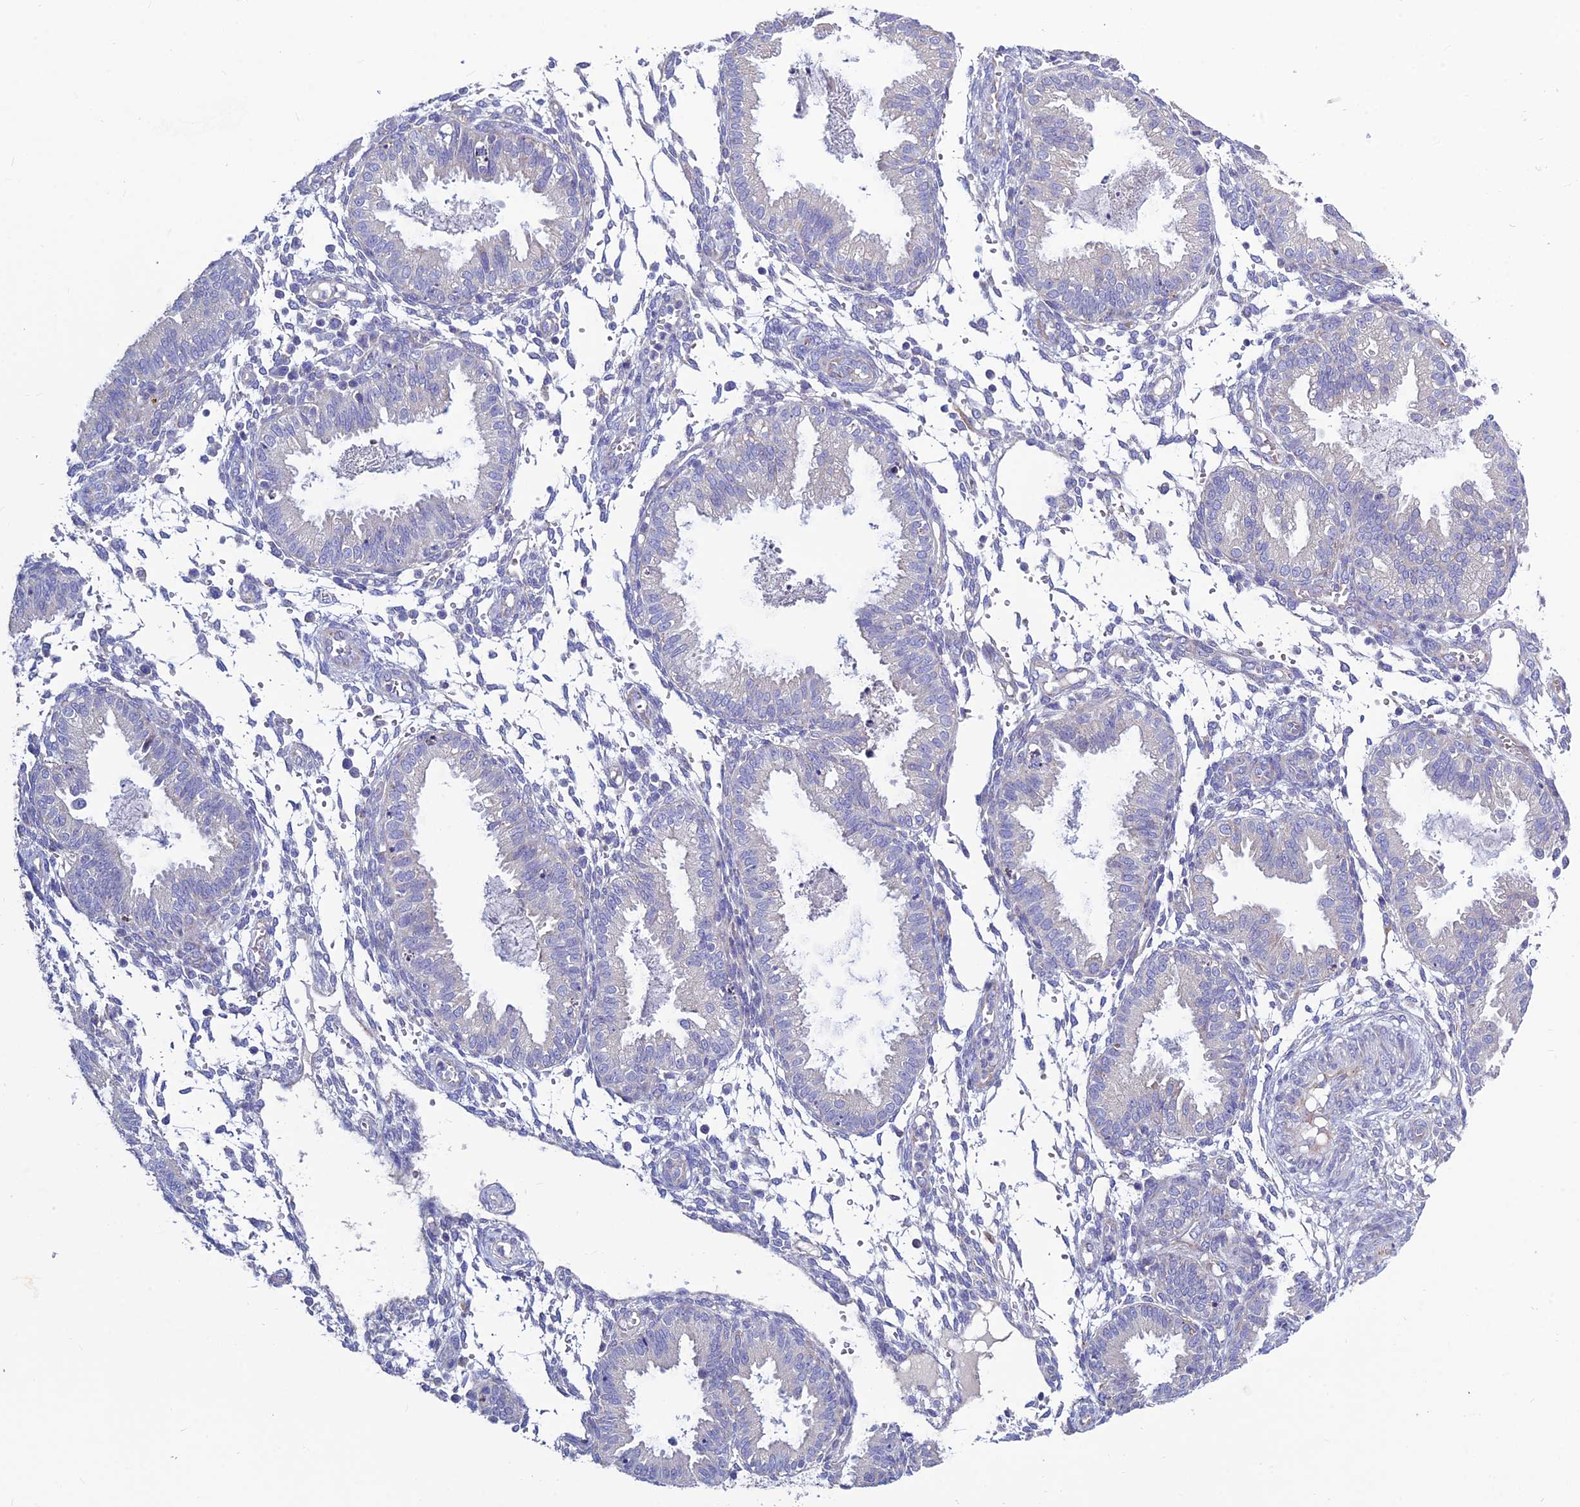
{"staining": {"intensity": "negative", "quantity": "none", "location": "none"}, "tissue": "endometrium", "cell_type": "Cells in endometrial stroma", "image_type": "normal", "snomed": [{"axis": "morphology", "description": "Normal tissue, NOS"}, {"axis": "topography", "description": "Endometrium"}], "caption": "The histopathology image displays no significant expression in cells in endometrial stroma of endometrium.", "gene": "BHMT2", "patient": {"sex": "female", "age": 33}}